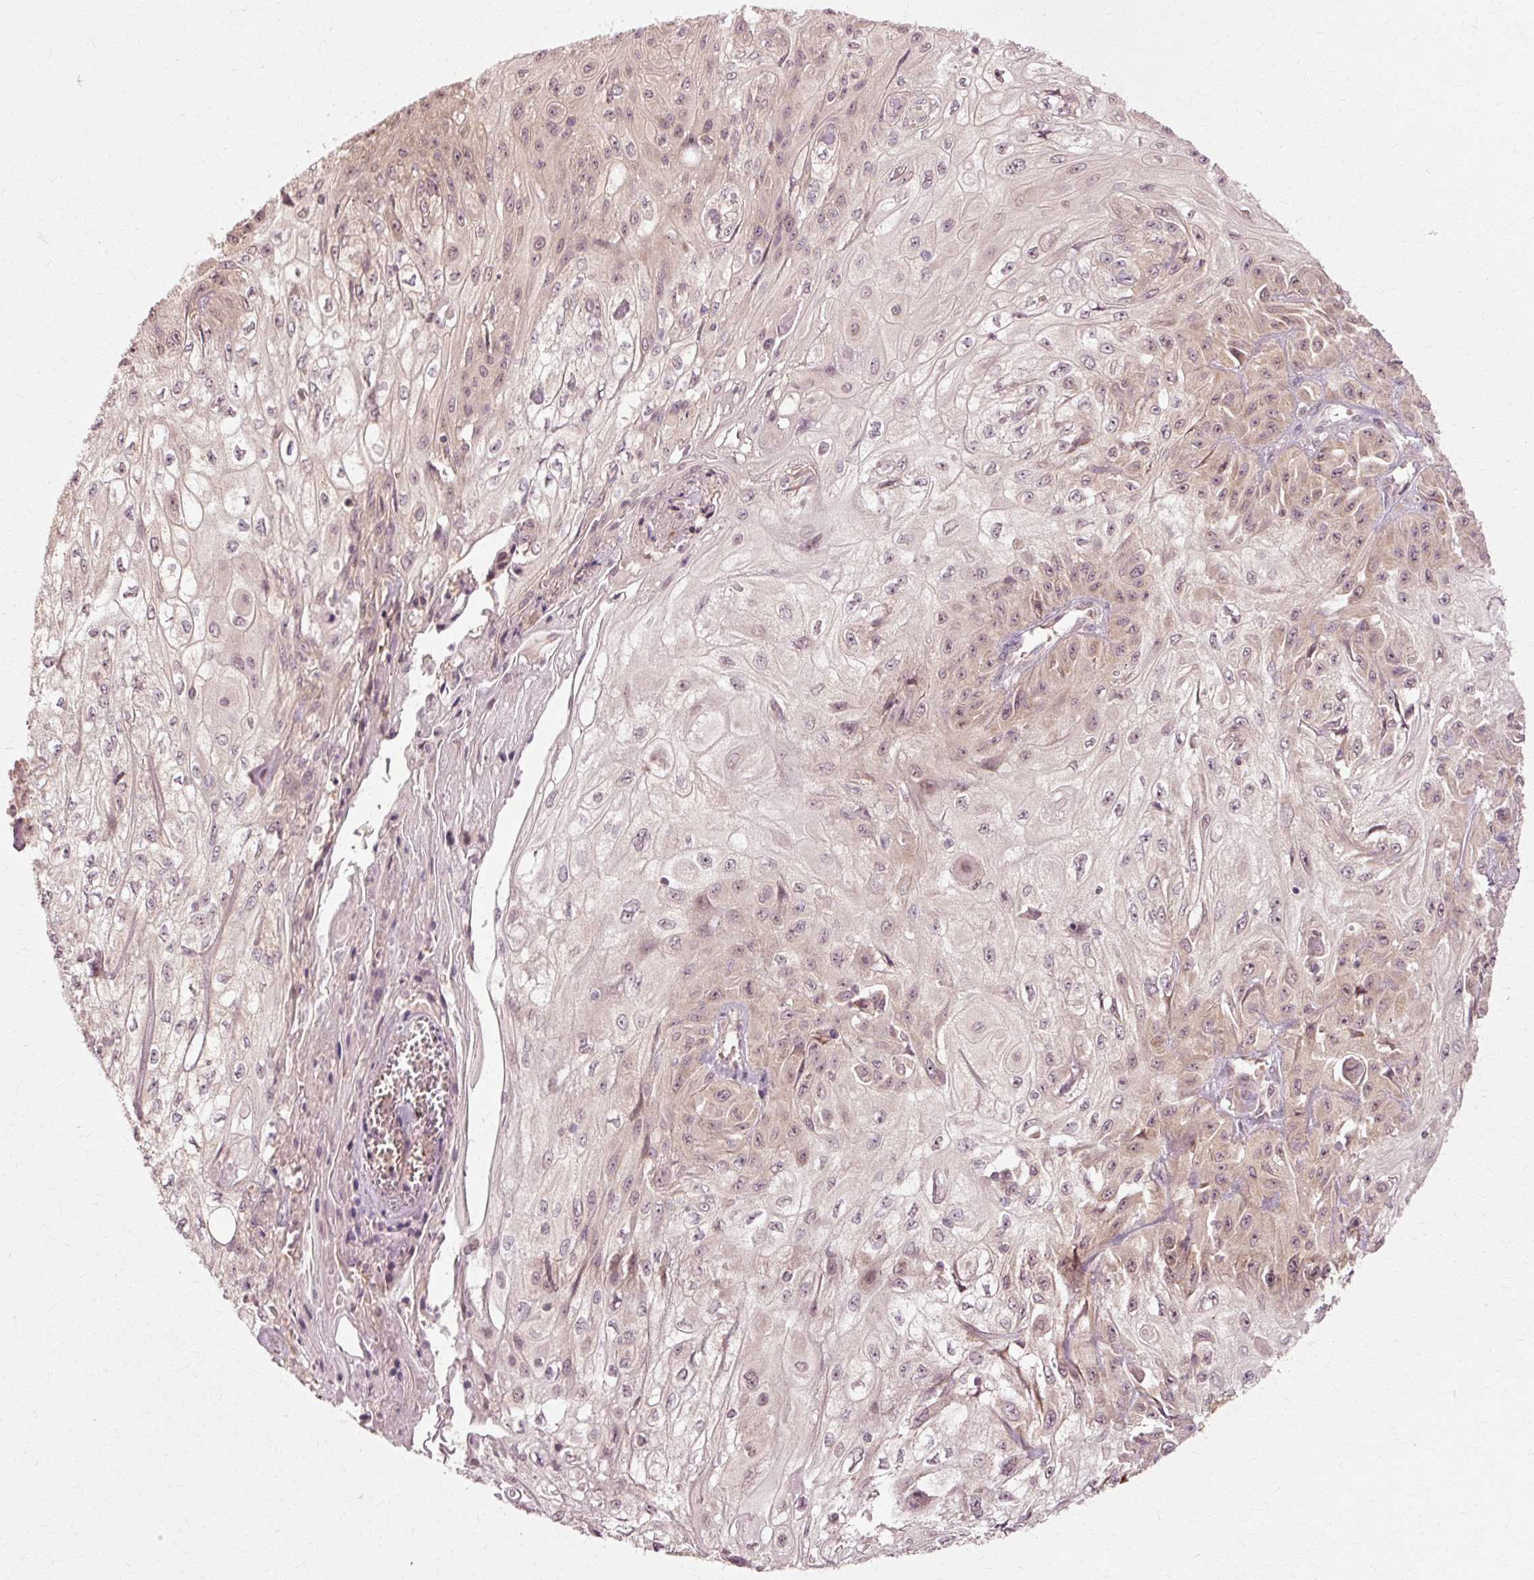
{"staining": {"intensity": "weak", "quantity": "25%-75%", "location": "cytoplasmic/membranous,nuclear"}, "tissue": "skin cancer", "cell_type": "Tumor cells", "image_type": "cancer", "snomed": [{"axis": "morphology", "description": "Squamous cell carcinoma, NOS"}, {"axis": "morphology", "description": "Squamous cell carcinoma, metastatic, NOS"}, {"axis": "topography", "description": "Skin"}, {"axis": "topography", "description": "Lymph node"}], "caption": "Immunohistochemical staining of human skin cancer demonstrates weak cytoplasmic/membranous and nuclear protein staining in about 25%-75% of tumor cells.", "gene": "RGPD5", "patient": {"sex": "male", "age": 75}}